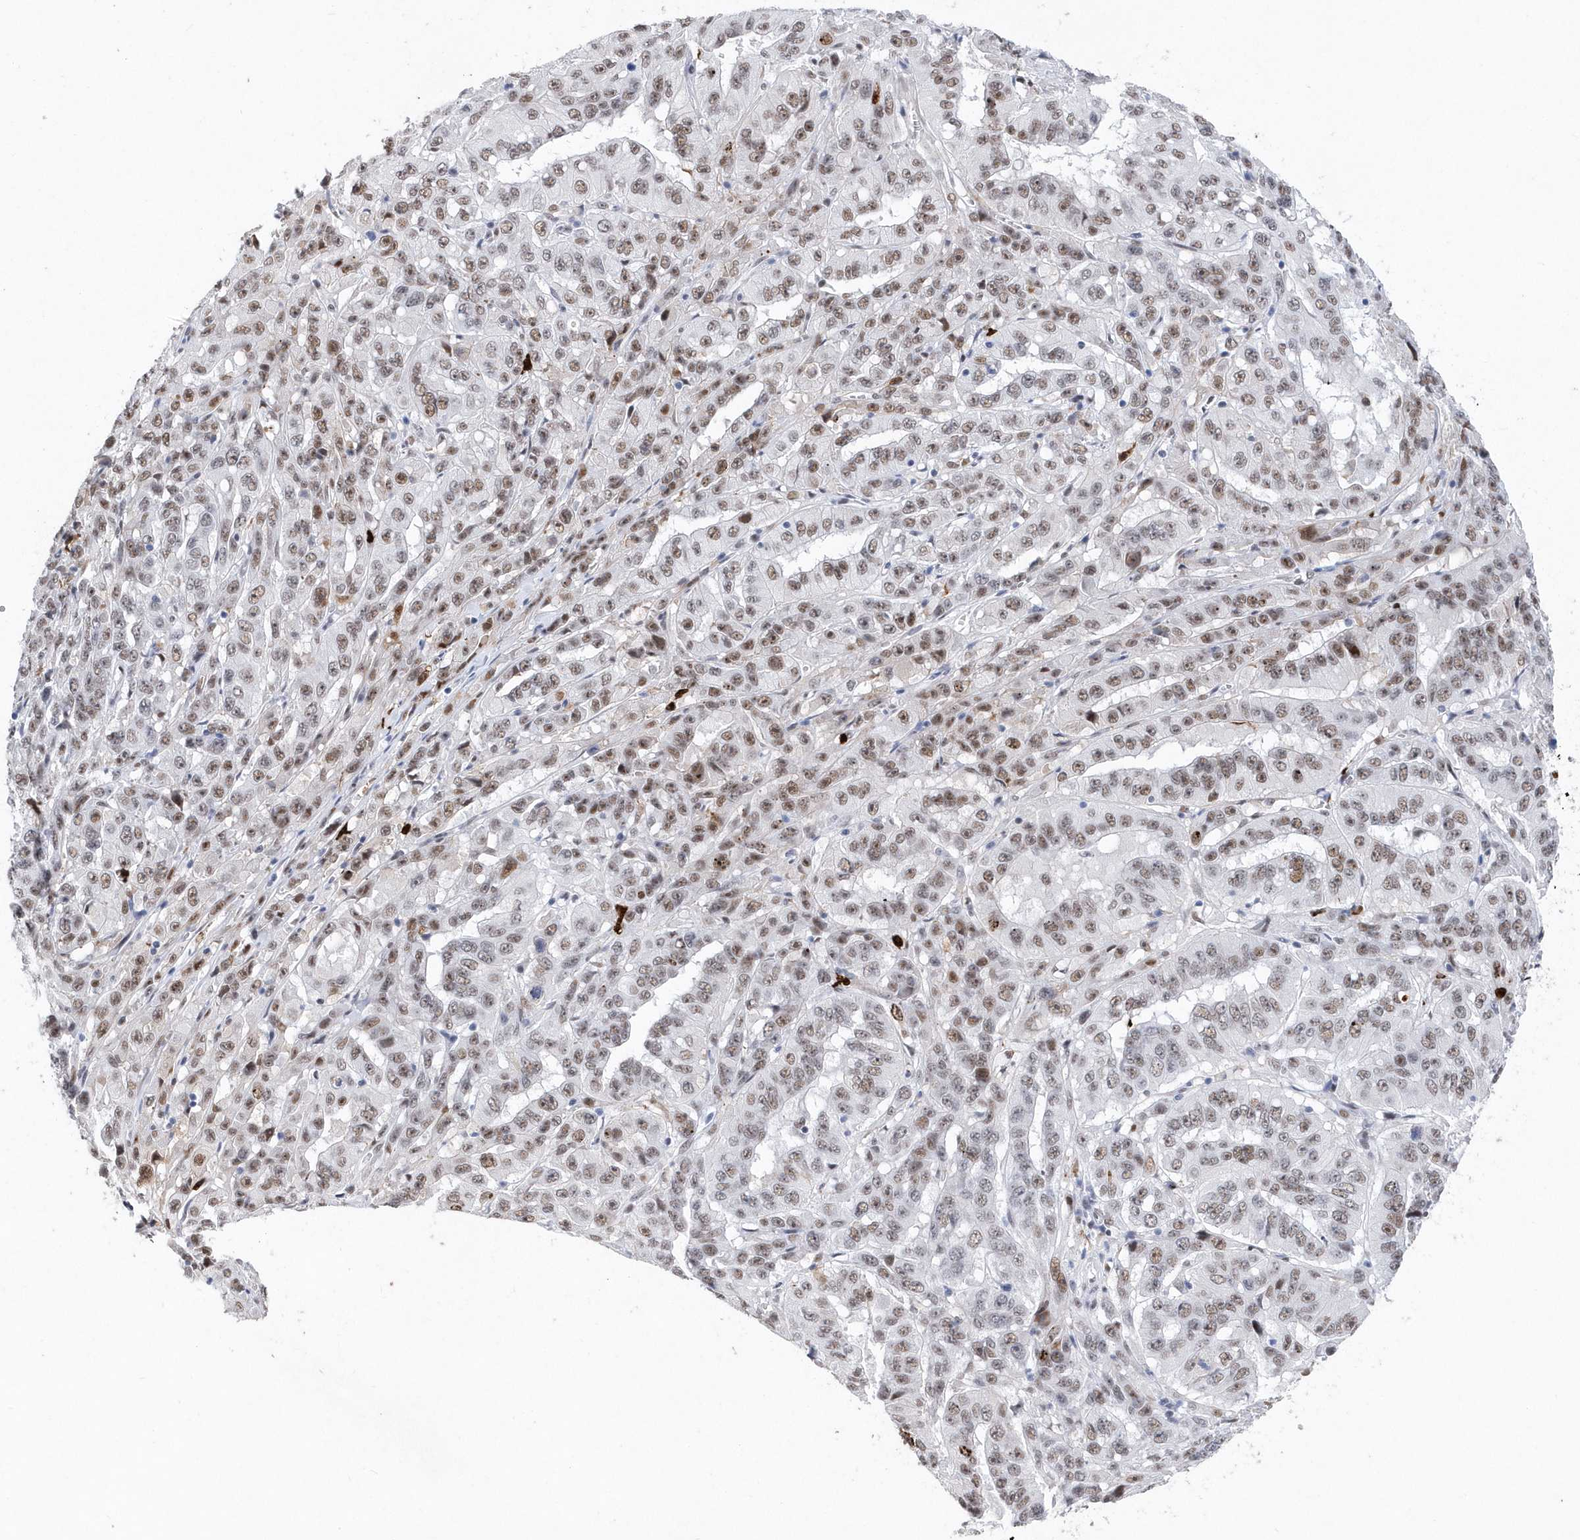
{"staining": {"intensity": "moderate", "quantity": ">75%", "location": "nuclear"}, "tissue": "pancreatic cancer", "cell_type": "Tumor cells", "image_type": "cancer", "snomed": [{"axis": "morphology", "description": "Adenocarcinoma, NOS"}, {"axis": "topography", "description": "Pancreas"}], "caption": "Brown immunohistochemical staining in adenocarcinoma (pancreatic) shows moderate nuclear staining in approximately >75% of tumor cells.", "gene": "RPP30", "patient": {"sex": "male", "age": 63}}